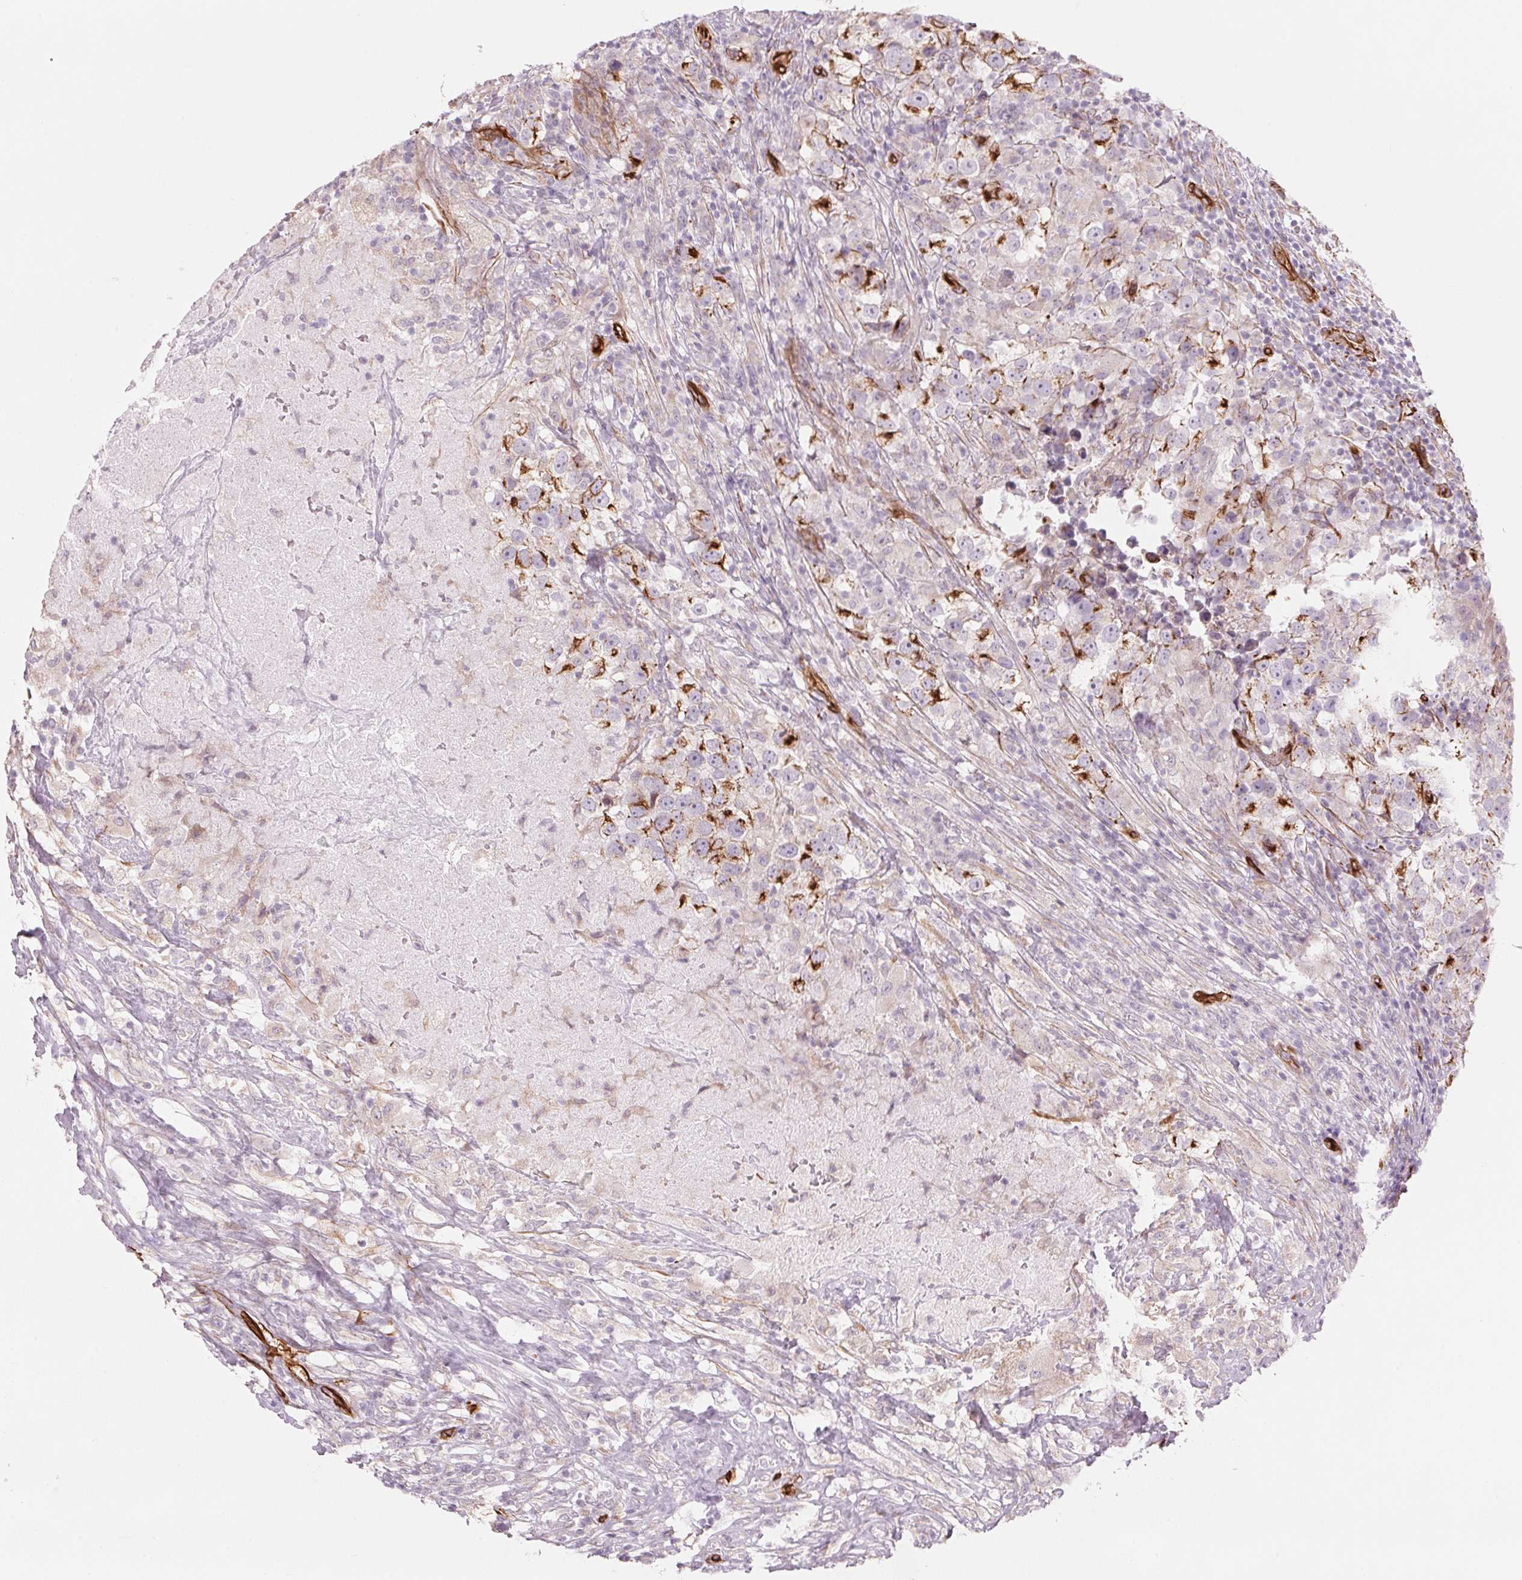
{"staining": {"intensity": "strong", "quantity": "<25%", "location": "cytoplasmic/membranous"}, "tissue": "testis cancer", "cell_type": "Tumor cells", "image_type": "cancer", "snomed": [{"axis": "morphology", "description": "Seminoma, NOS"}, {"axis": "topography", "description": "Testis"}], "caption": "Tumor cells reveal medium levels of strong cytoplasmic/membranous staining in approximately <25% of cells in testis cancer.", "gene": "CLPS", "patient": {"sex": "male", "age": 46}}